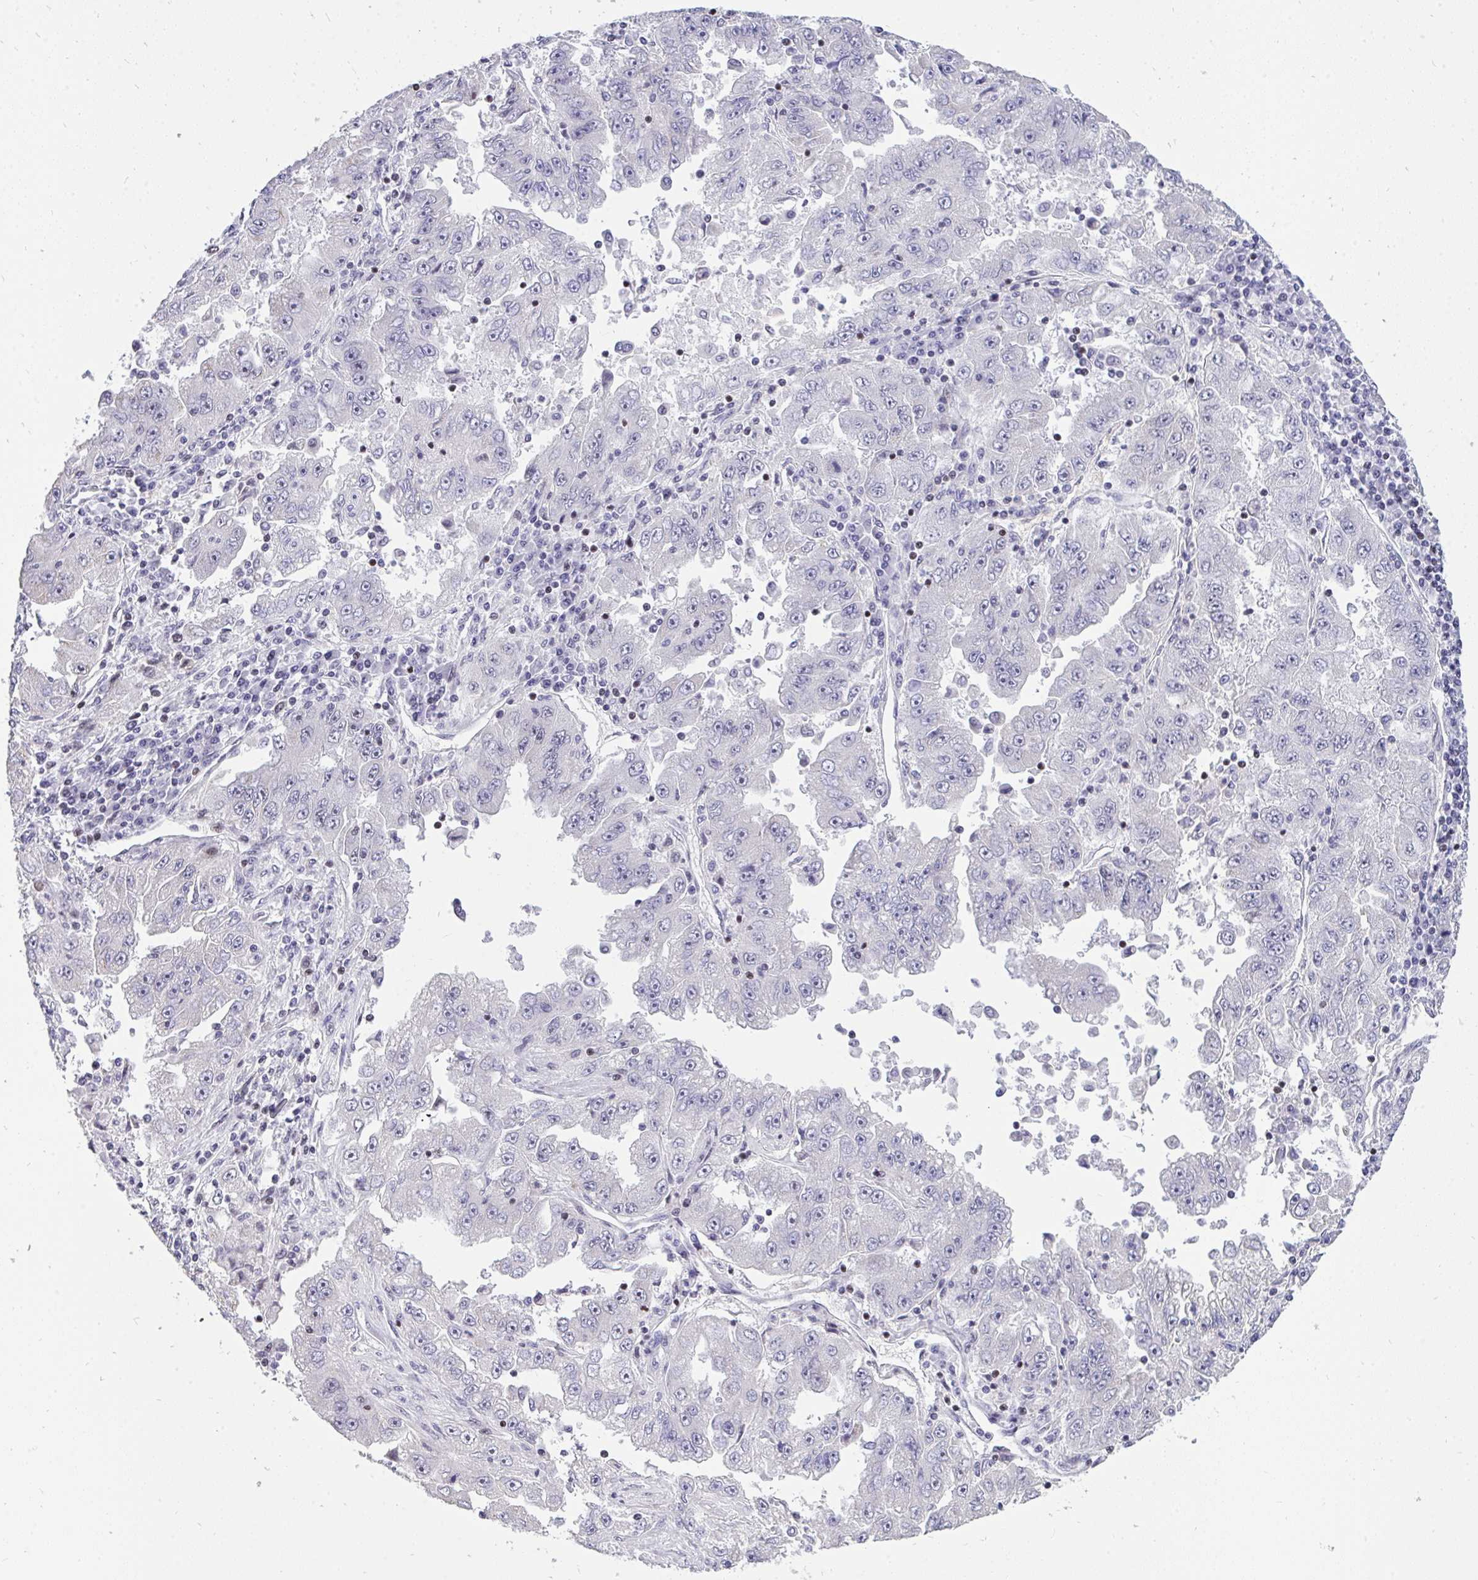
{"staining": {"intensity": "negative", "quantity": "none", "location": "none"}, "tissue": "lung cancer", "cell_type": "Tumor cells", "image_type": "cancer", "snomed": [{"axis": "morphology", "description": "Adenocarcinoma, NOS"}, {"axis": "morphology", "description": "Adenocarcinoma primary or metastatic"}, {"axis": "topography", "description": "Lung"}], "caption": "High power microscopy micrograph of an immunohistochemistry (IHC) photomicrograph of lung adenocarcinoma, revealing no significant expression in tumor cells.", "gene": "PLPPR3", "patient": {"sex": "male", "age": 74}}